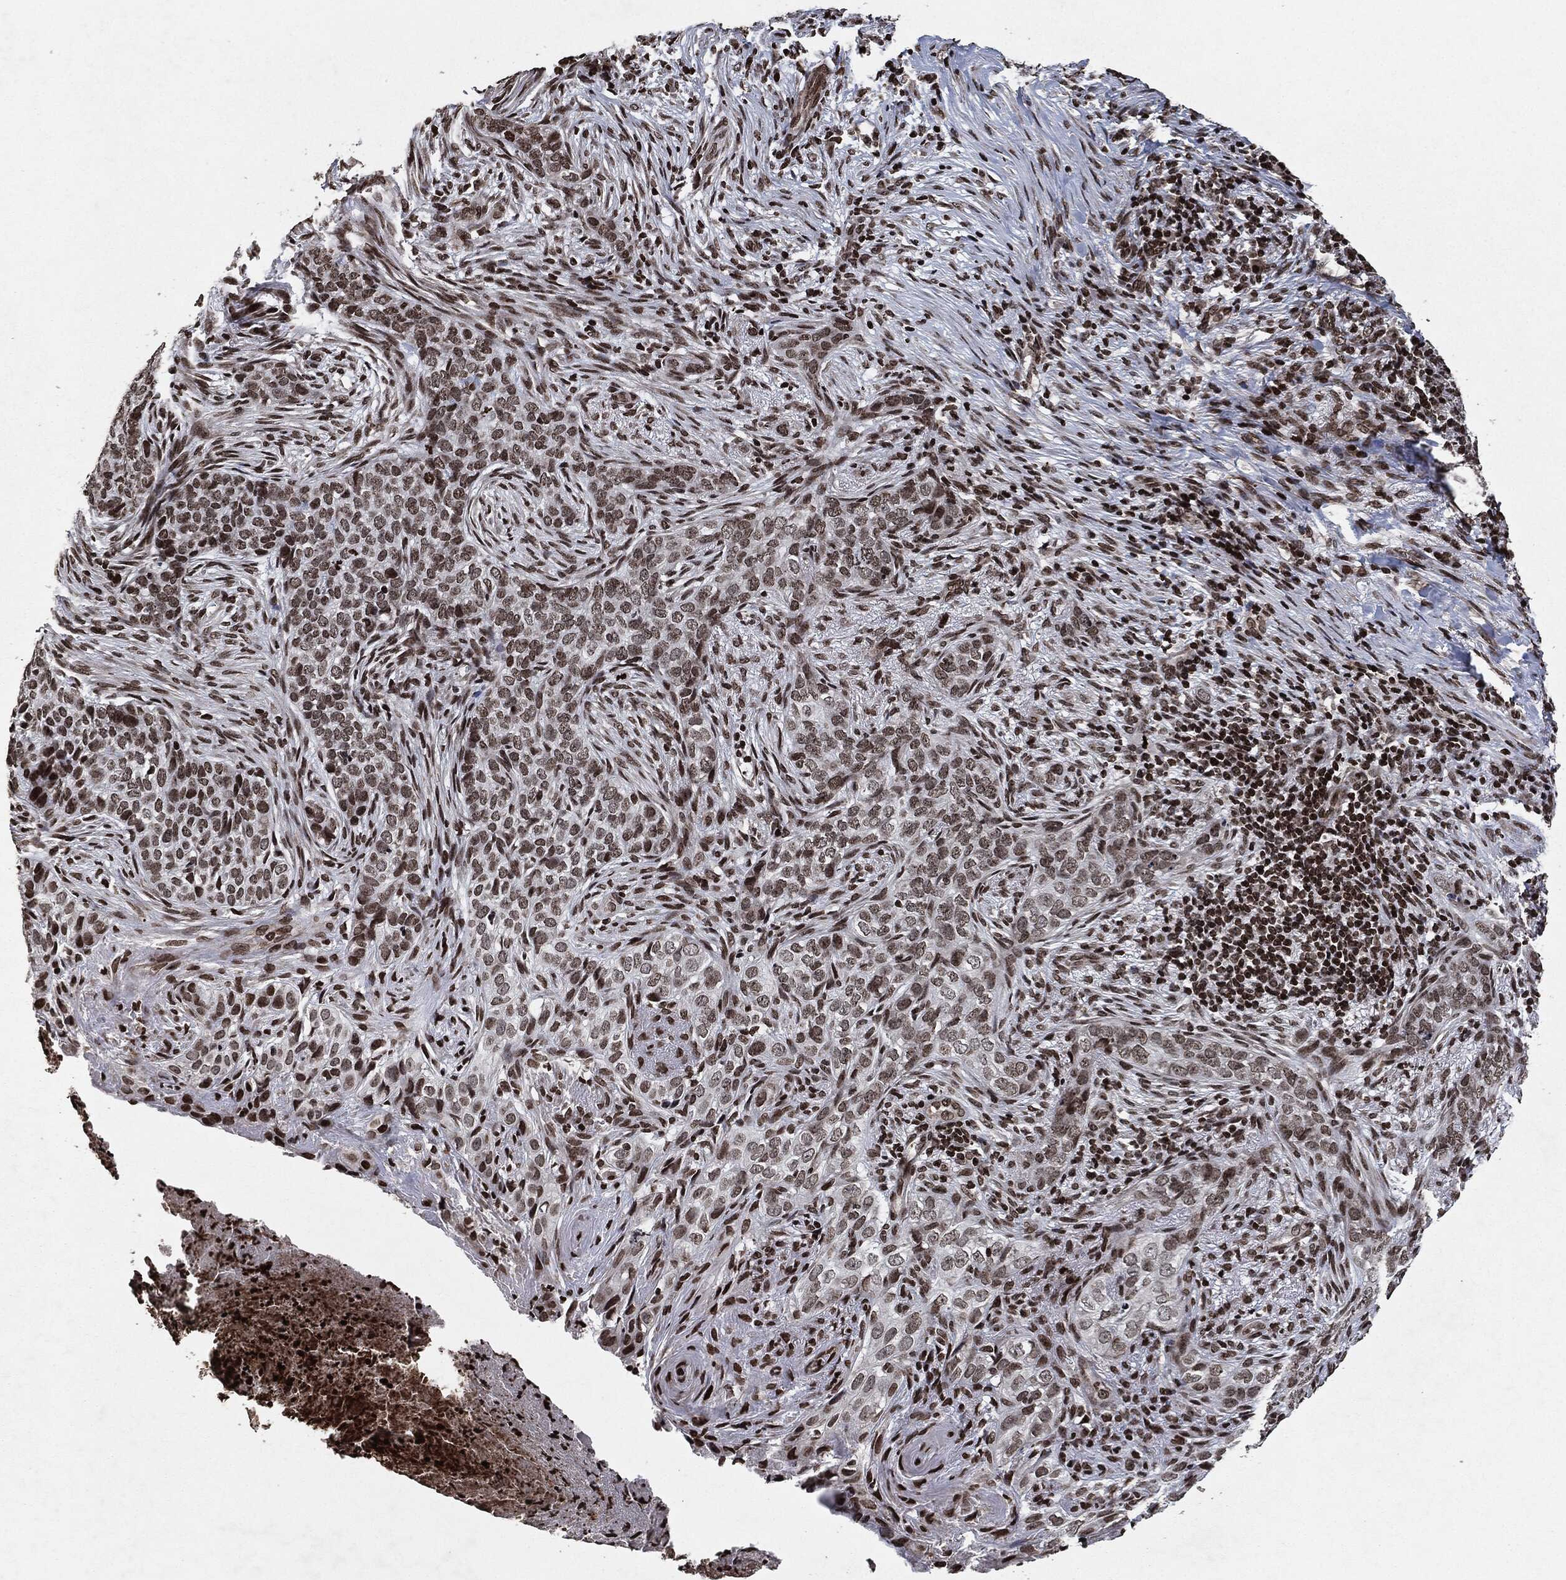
{"staining": {"intensity": "moderate", "quantity": "25%-75%", "location": "nuclear"}, "tissue": "skin cancer", "cell_type": "Tumor cells", "image_type": "cancer", "snomed": [{"axis": "morphology", "description": "Squamous cell carcinoma, NOS"}, {"axis": "topography", "description": "Skin"}], "caption": "Protein expression analysis of skin cancer shows moderate nuclear staining in about 25%-75% of tumor cells. The protein is shown in brown color, while the nuclei are stained blue.", "gene": "JUN", "patient": {"sex": "male", "age": 88}}